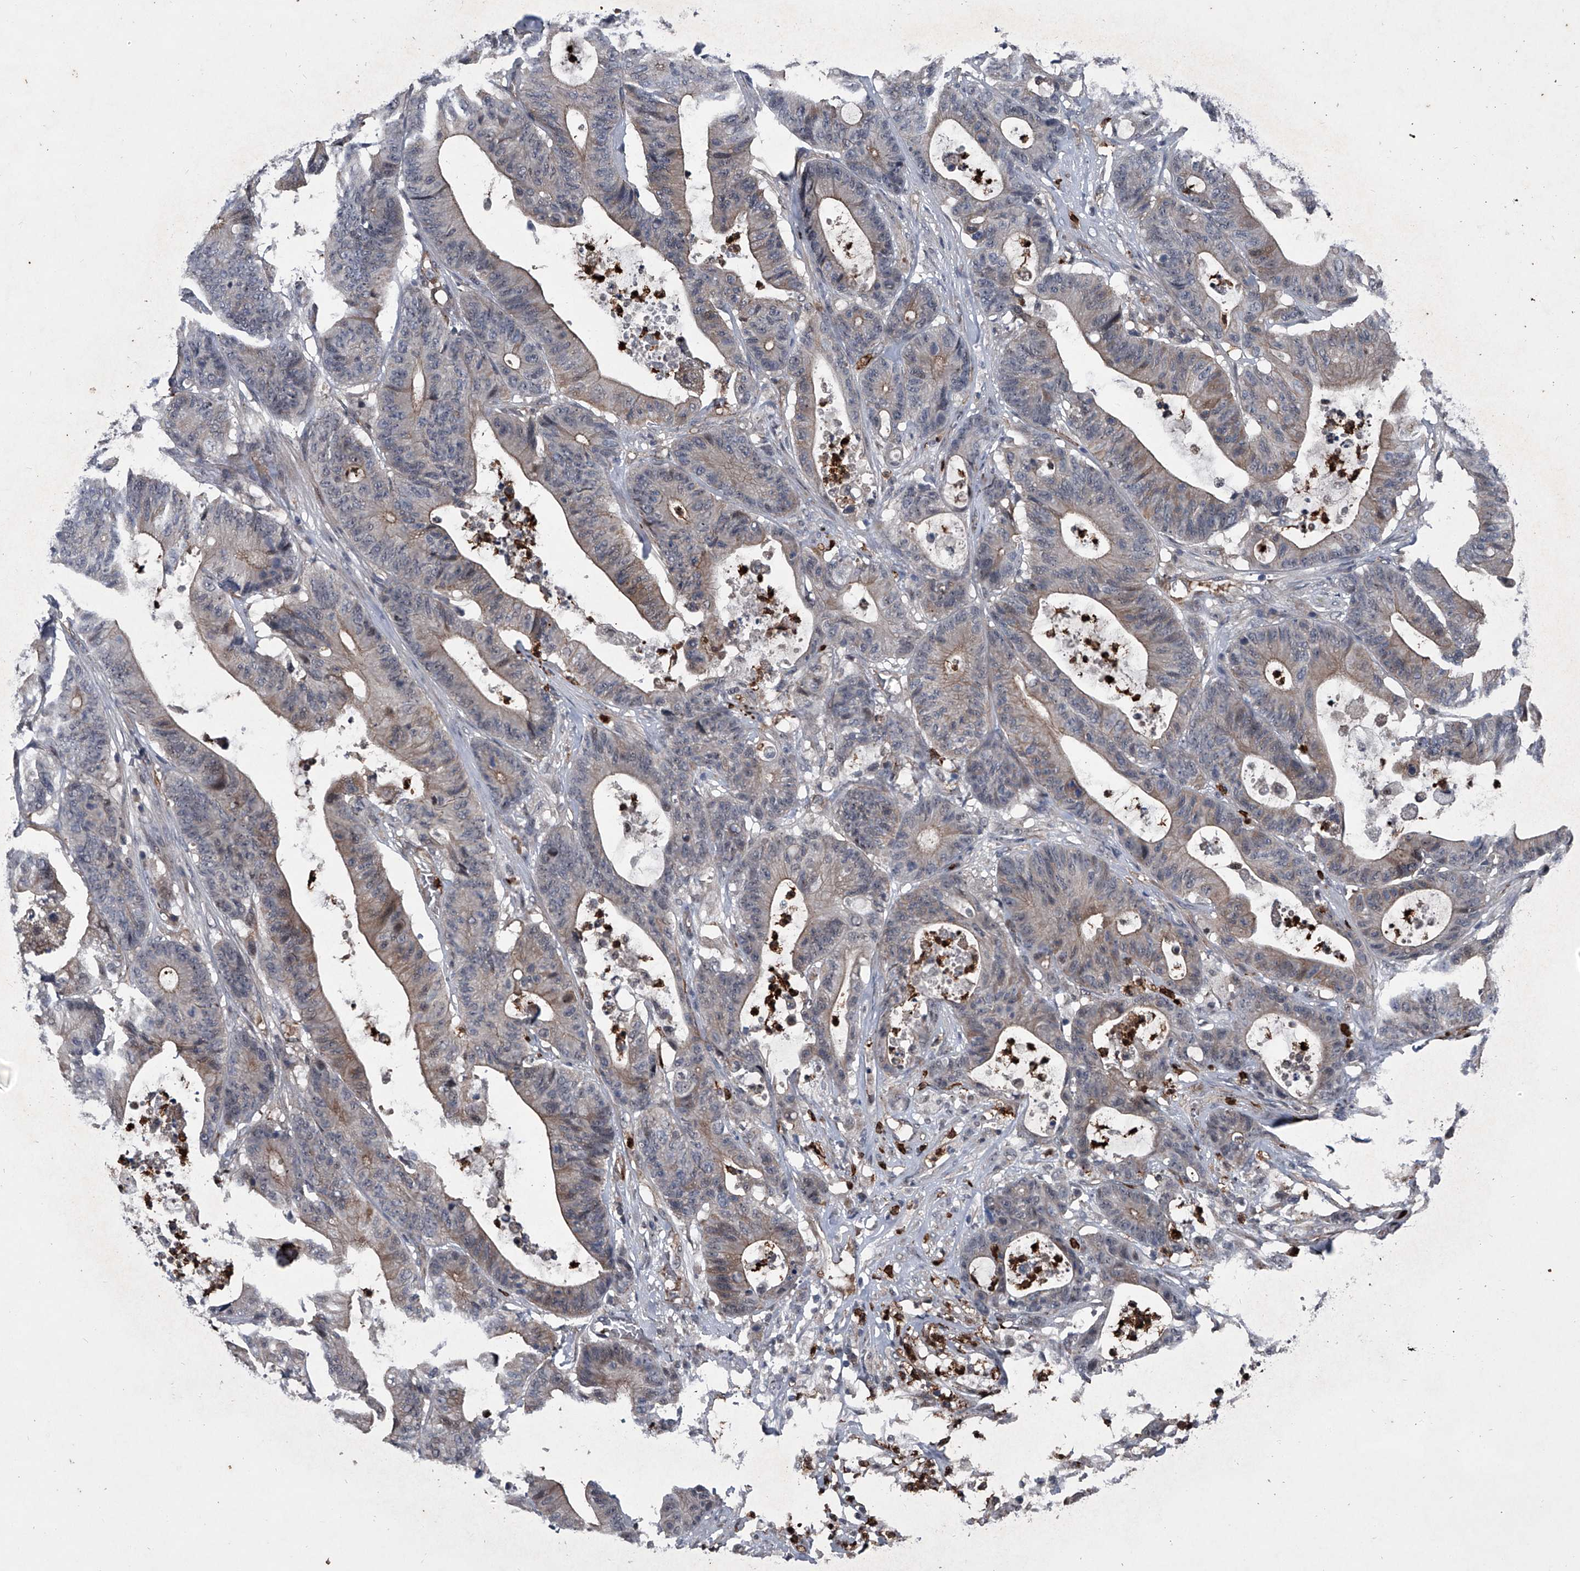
{"staining": {"intensity": "weak", "quantity": "25%-75%", "location": "cytoplasmic/membranous"}, "tissue": "colorectal cancer", "cell_type": "Tumor cells", "image_type": "cancer", "snomed": [{"axis": "morphology", "description": "Adenocarcinoma, NOS"}, {"axis": "topography", "description": "Colon"}], "caption": "There is low levels of weak cytoplasmic/membranous positivity in tumor cells of colorectal cancer (adenocarcinoma), as demonstrated by immunohistochemical staining (brown color).", "gene": "MAPKAP1", "patient": {"sex": "female", "age": 84}}